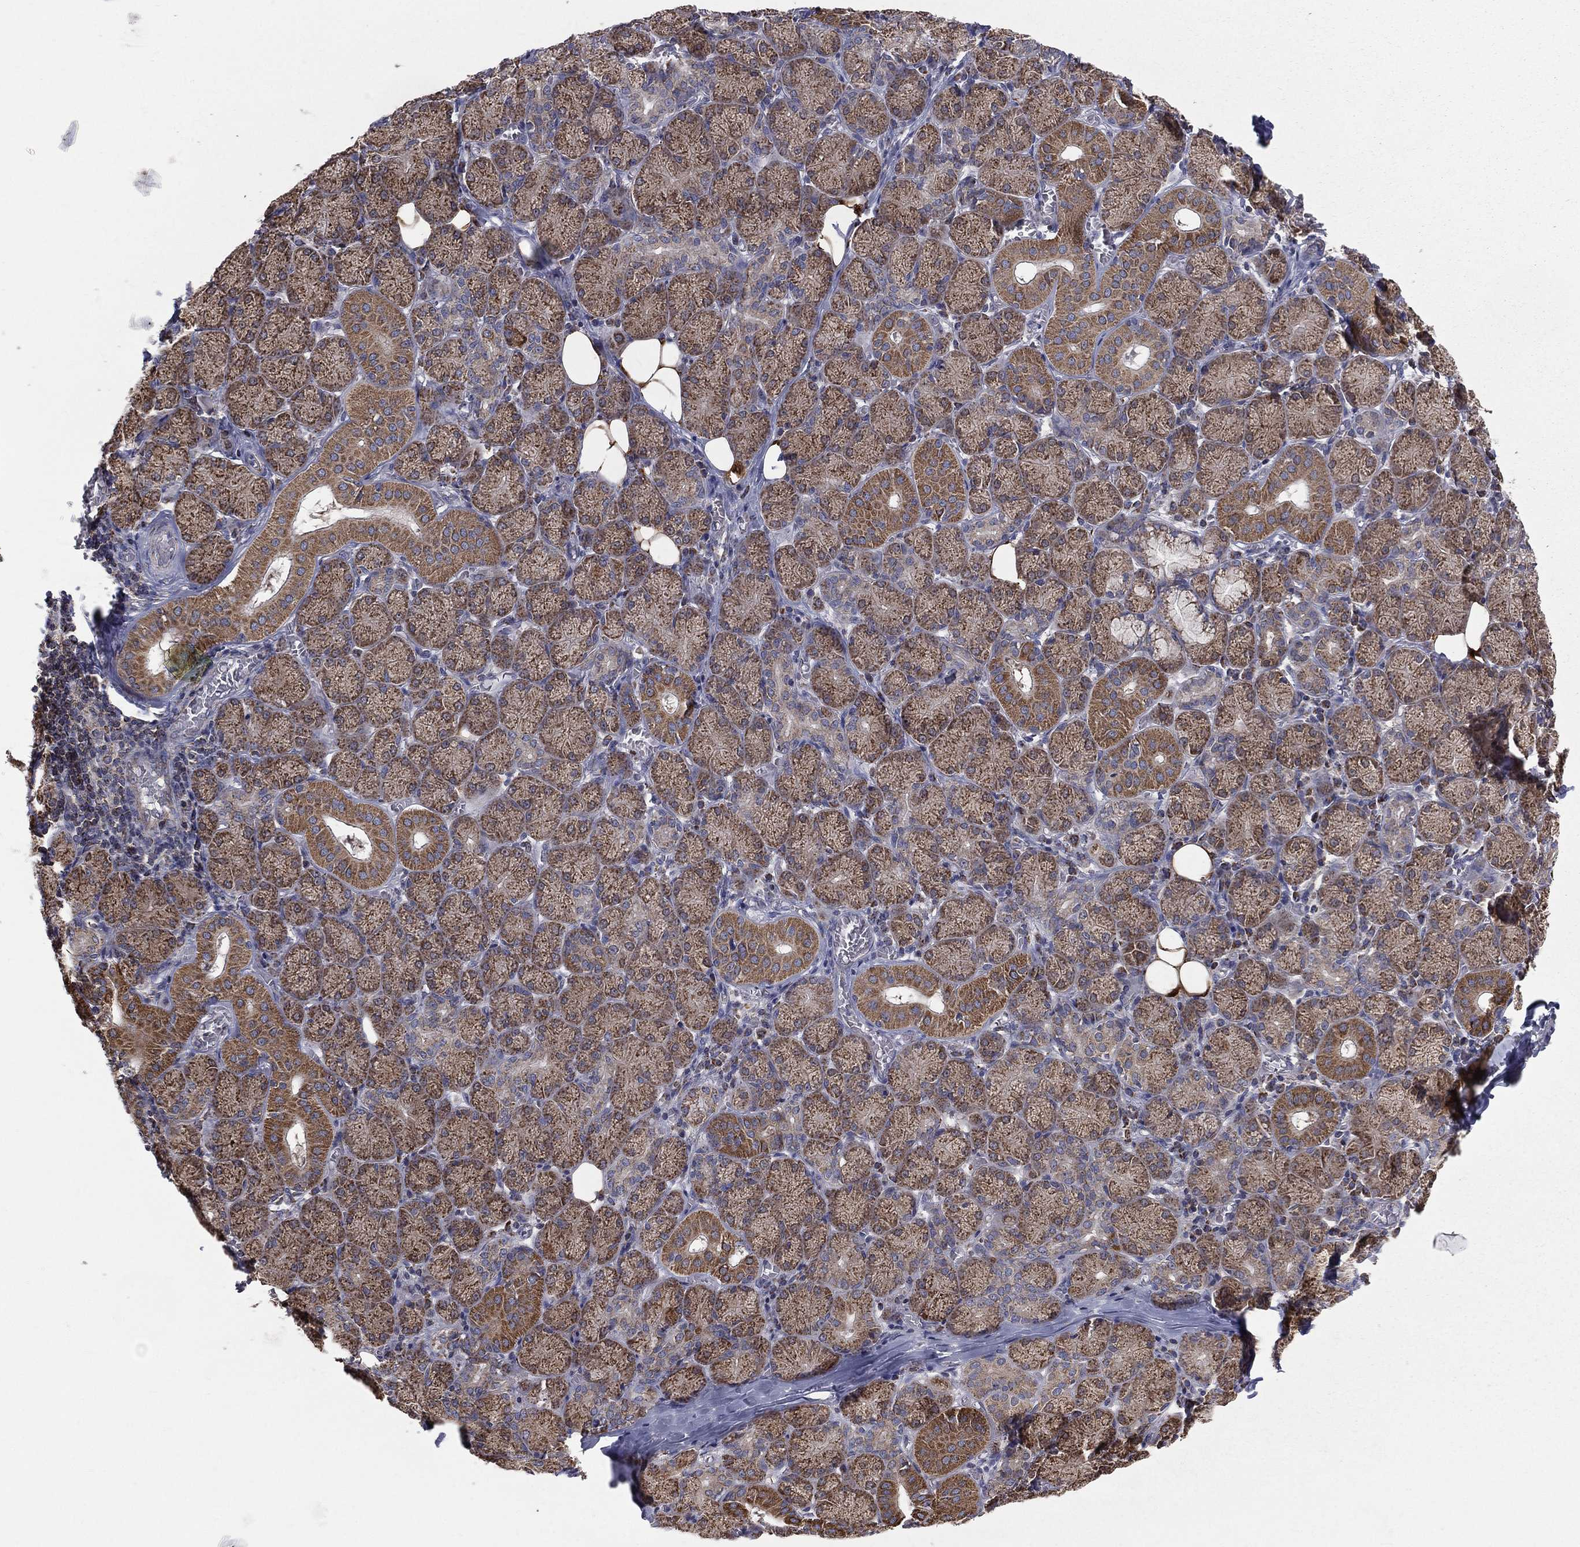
{"staining": {"intensity": "moderate", "quantity": ">75%", "location": "cytoplasmic/membranous"}, "tissue": "salivary gland", "cell_type": "Glandular cells", "image_type": "normal", "snomed": [{"axis": "morphology", "description": "Normal tissue, NOS"}, {"axis": "topography", "description": "Salivary gland"}, {"axis": "topography", "description": "Peripheral nerve tissue"}], "caption": "About >75% of glandular cells in benign human salivary gland reveal moderate cytoplasmic/membranous protein expression as visualized by brown immunohistochemical staining.", "gene": "GPD1", "patient": {"sex": "female", "age": 24}}